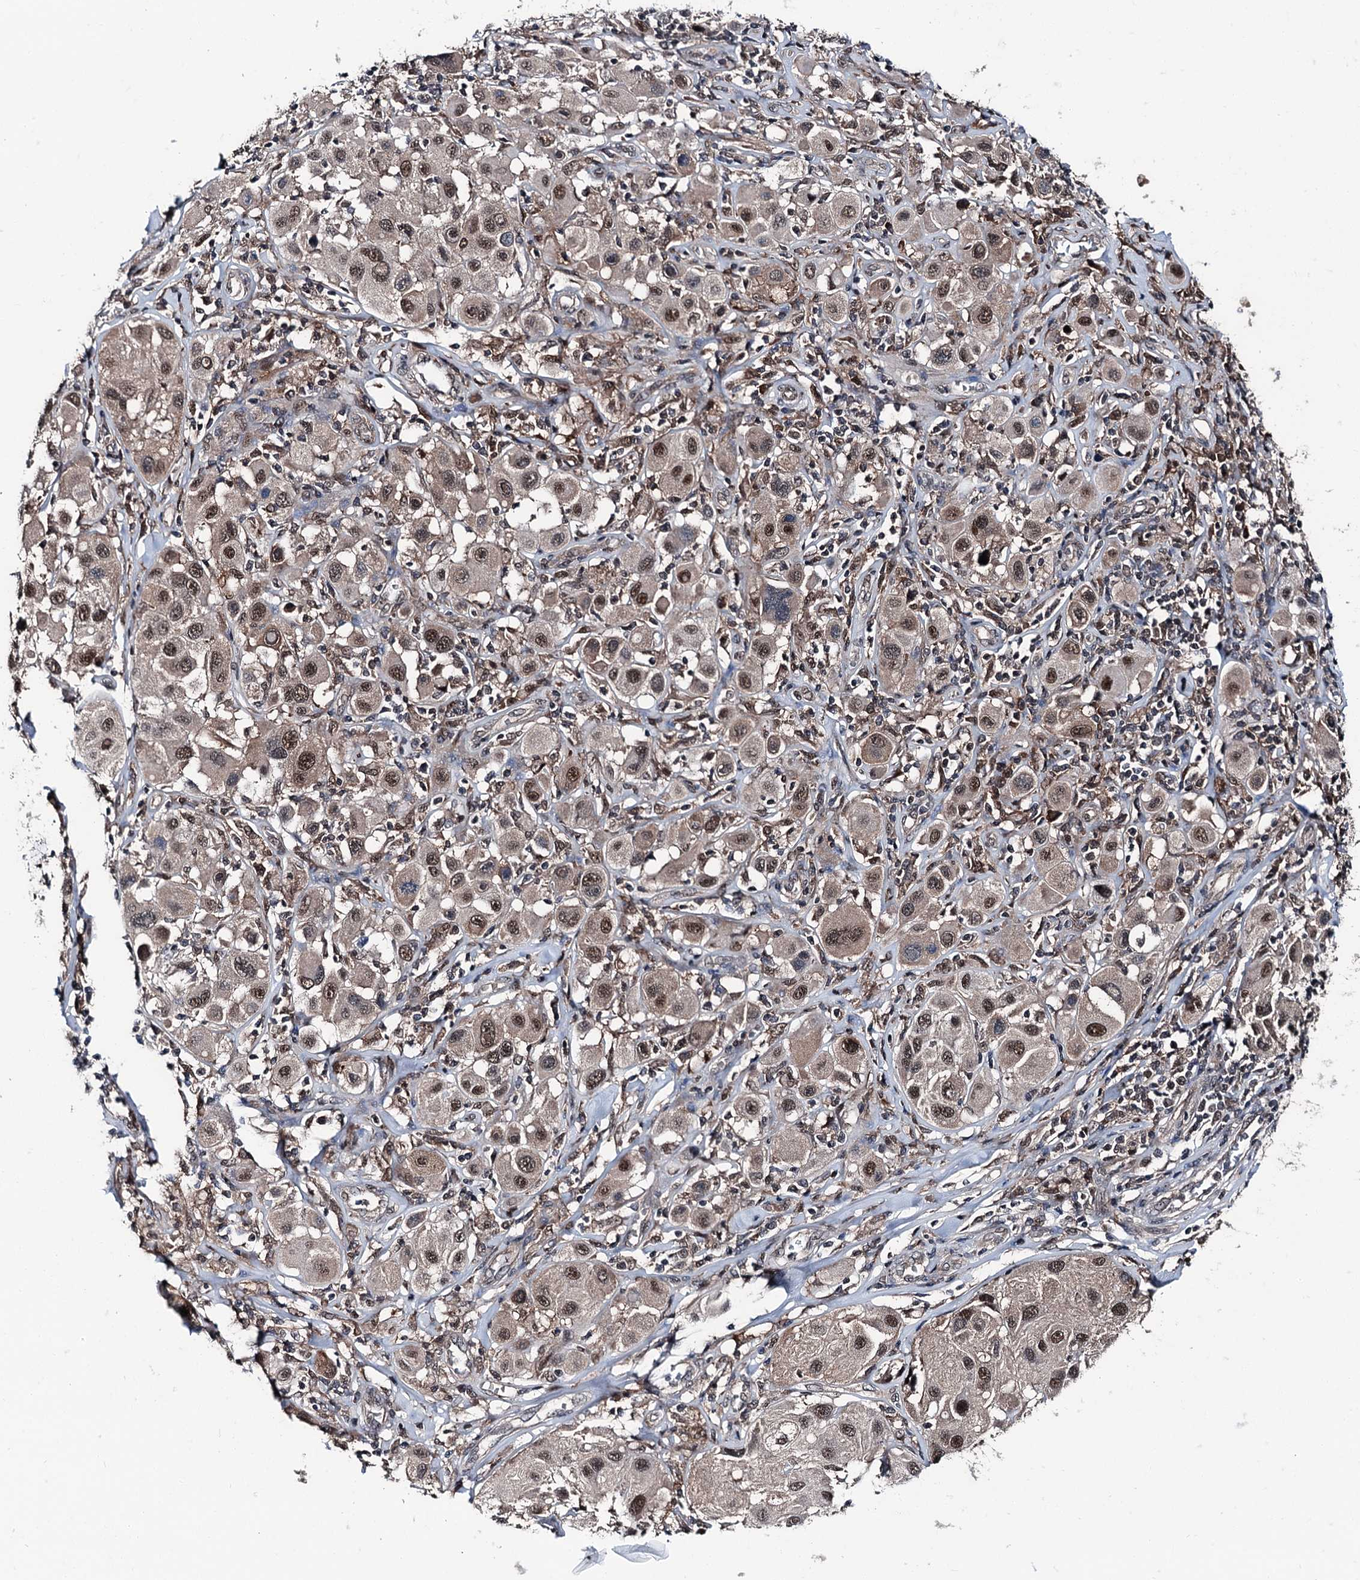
{"staining": {"intensity": "moderate", "quantity": ">75%", "location": "nuclear"}, "tissue": "melanoma", "cell_type": "Tumor cells", "image_type": "cancer", "snomed": [{"axis": "morphology", "description": "Malignant melanoma, Metastatic site"}, {"axis": "topography", "description": "Skin"}], "caption": "IHC (DAB) staining of human melanoma reveals moderate nuclear protein positivity in about >75% of tumor cells. Using DAB (brown) and hematoxylin (blue) stains, captured at high magnification using brightfield microscopy.", "gene": "PSMD13", "patient": {"sex": "male", "age": 41}}